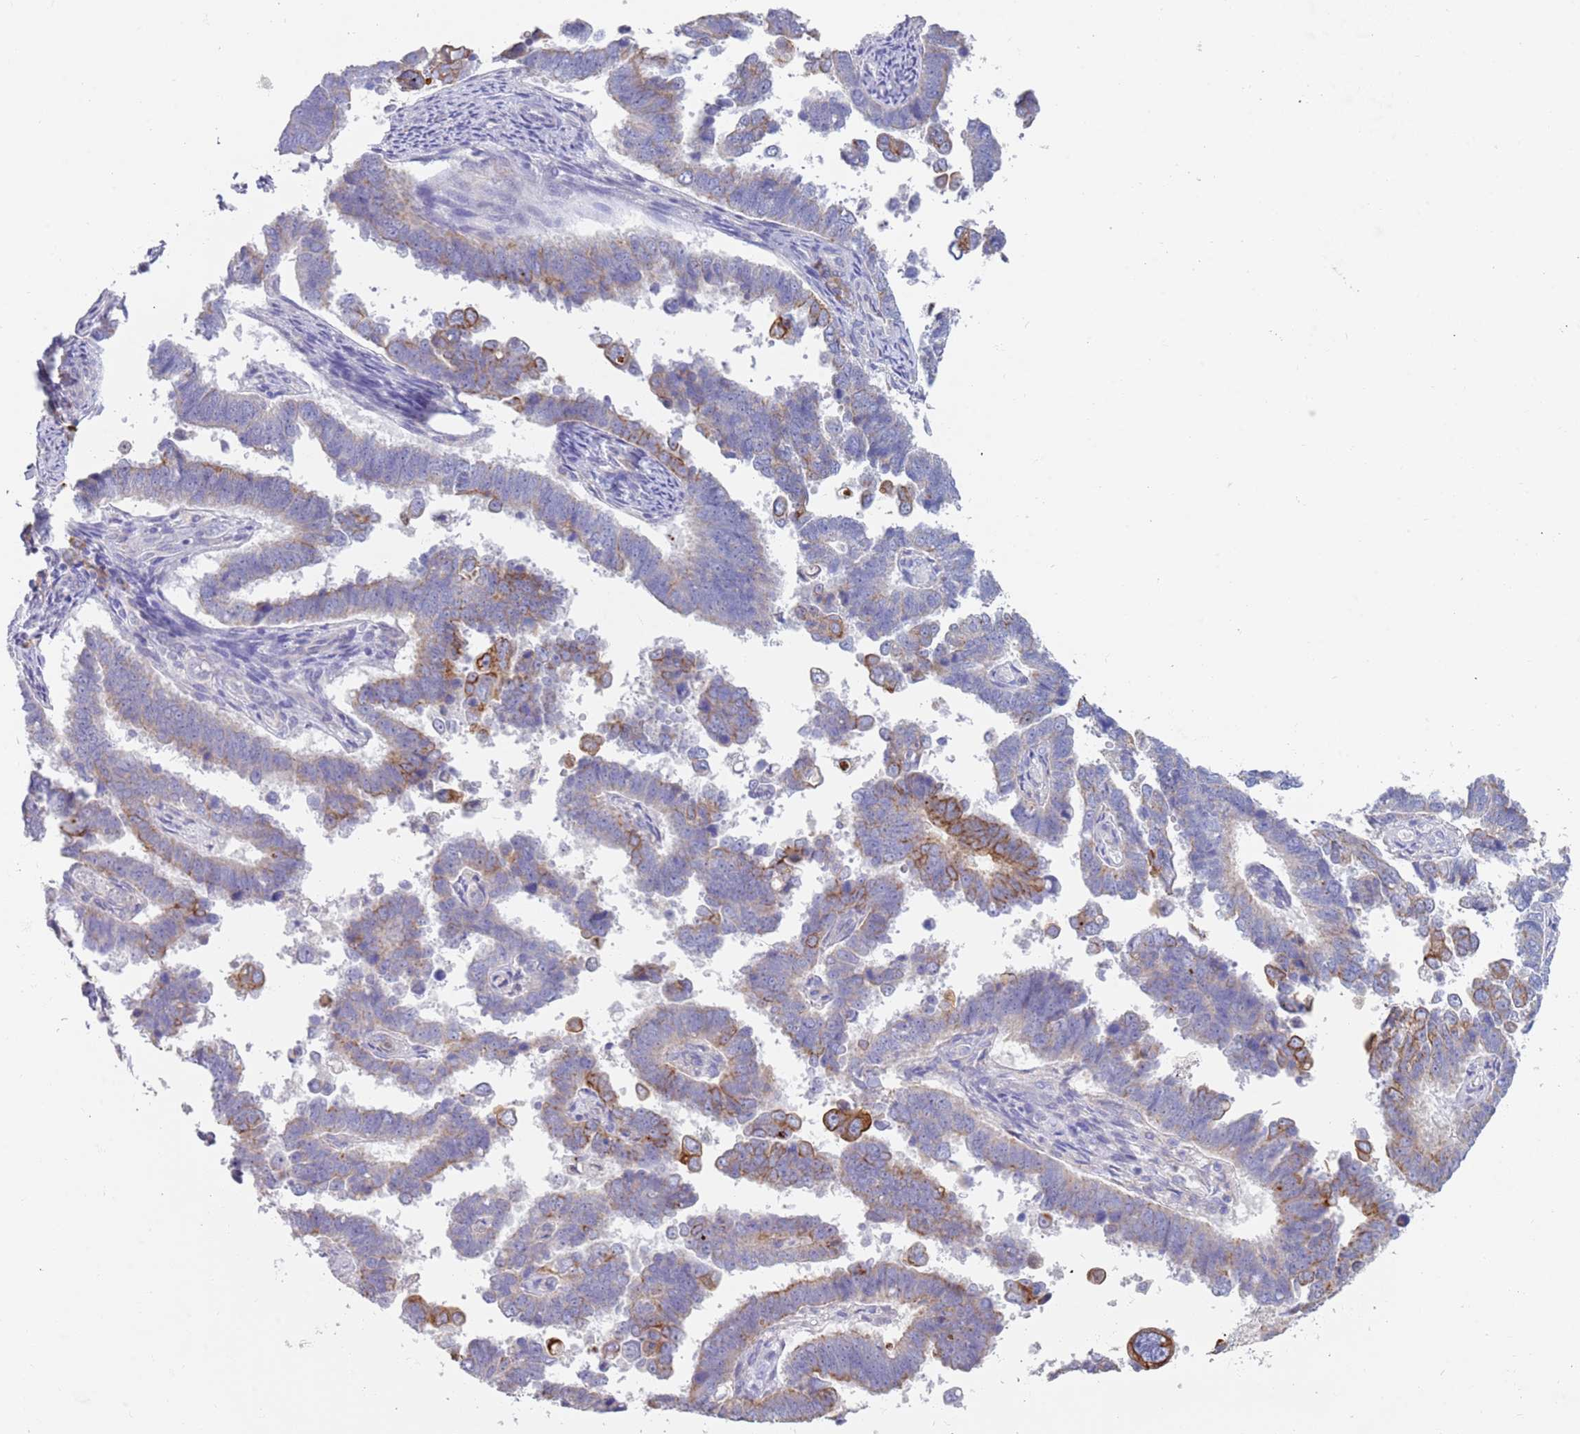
{"staining": {"intensity": "strong", "quantity": "<25%", "location": "cytoplasmic/membranous"}, "tissue": "endometrial cancer", "cell_type": "Tumor cells", "image_type": "cancer", "snomed": [{"axis": "morphology", "description": "Adenocarcinoma, NOS"}, {"axis": "topography", "description": "Endometrium"}], "caption": "The photomicrograph displays staining of endometrial cancer (adenocarcinoma), revealing strong cytoplasmic/membranous protein staining (brown color) within tumor cells.", "gene": "CCDC149", "patient": {"sex": "female", "age": 75}}